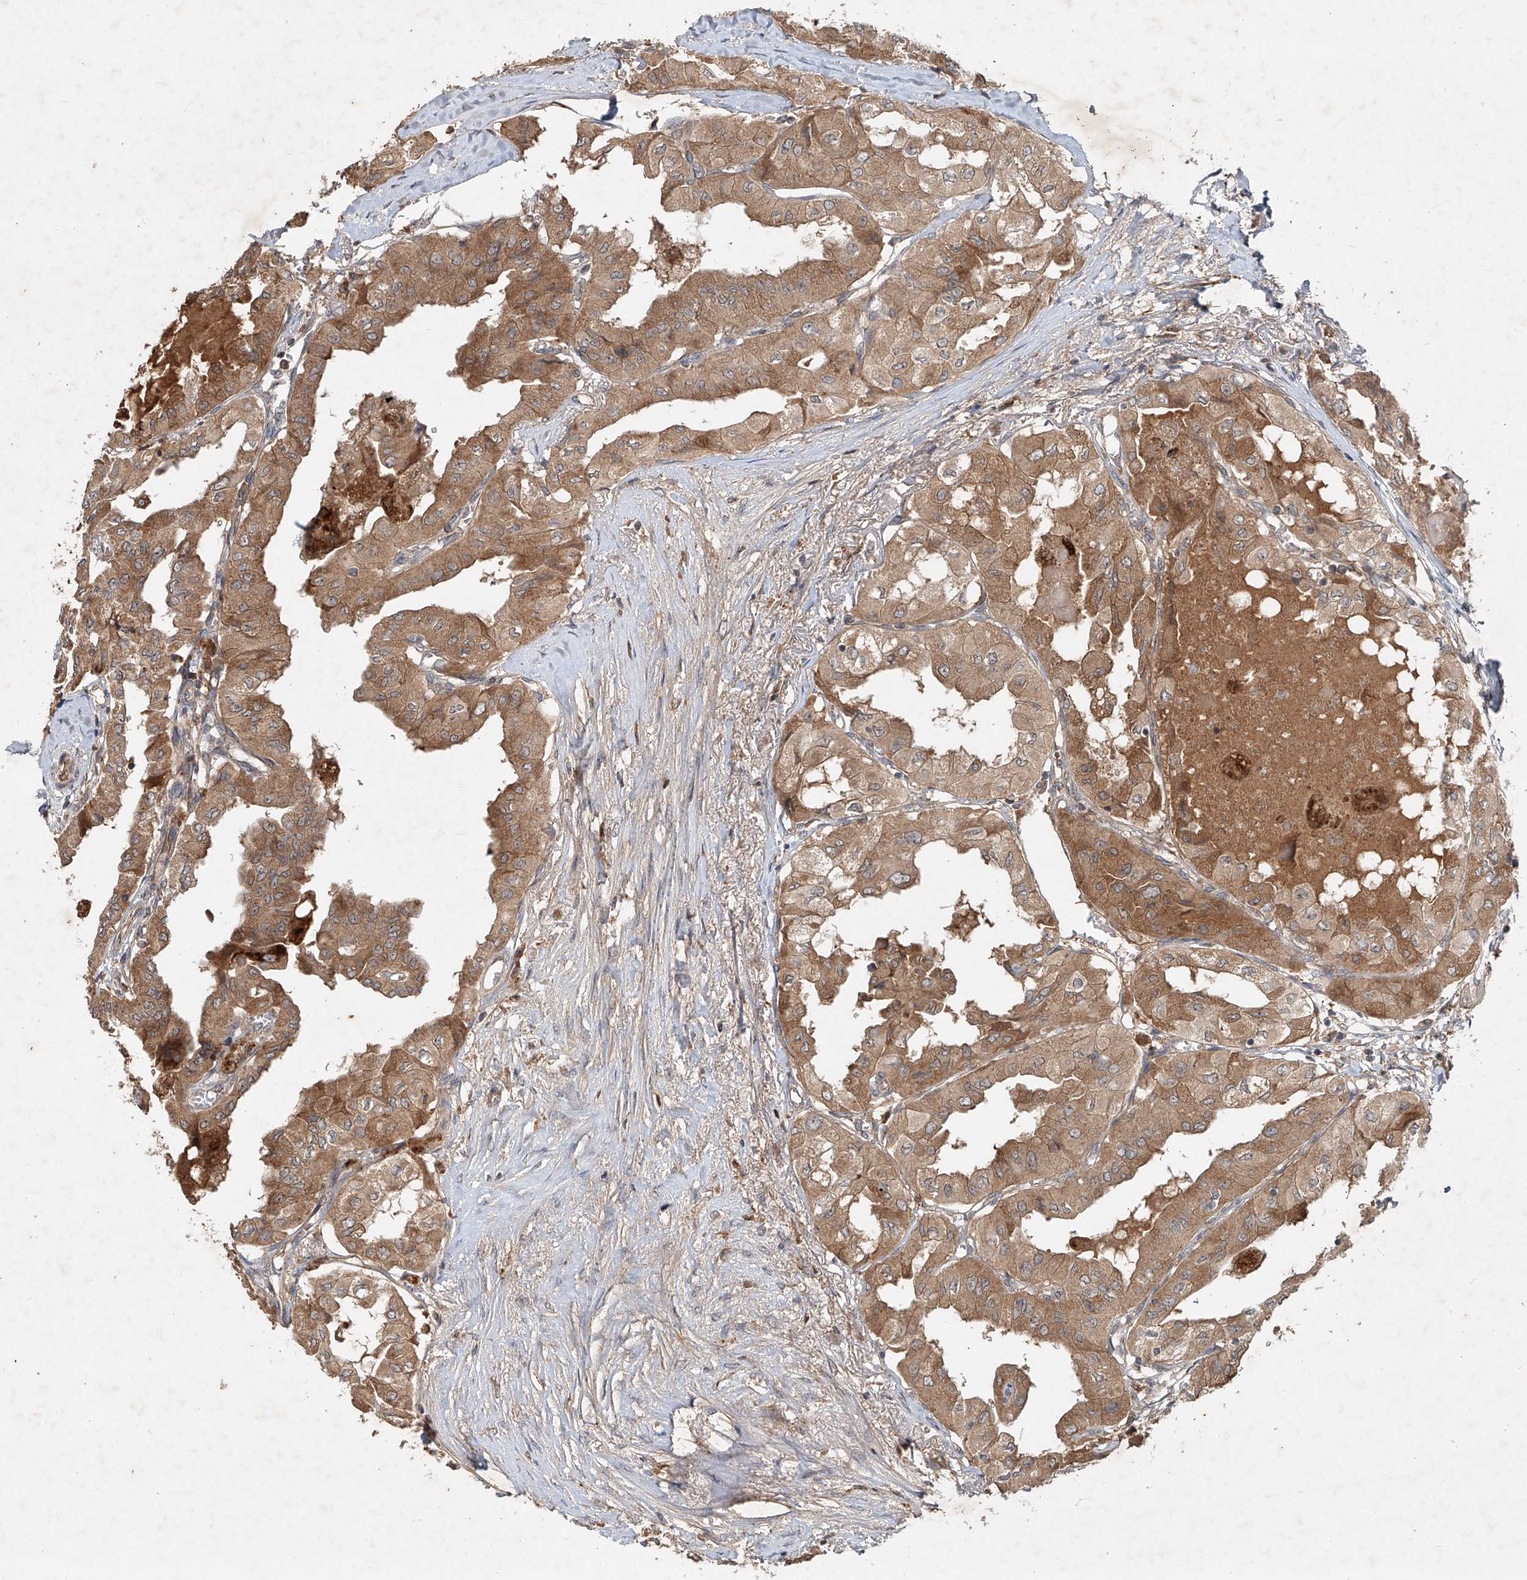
{"staining": {"intensity": "moderate", "quantity": ">75%", "location": "cytoplasmic/membranous"}, "tissue": "thyroid cancer", "cell_type": "Tumor cells", "image_type": "cancer", "snomed": [{"axis": "morphology", "description": "Papillary adenocarcinoma, NOS"}, {"axis": "topography", "description": "Thyroid gland"}], "caption": "High-magnification brightfield microscopy of papillary adenocarcinoma (thyroid) stained with DAB (3,3'-diaminobenzidine) (brown) and counterstained with hematoxylin (blue). tumor cells exhibit moderate cytoplasmic/membranous staining is identified in about>75% of cells.", "gene": "IER5", "patient": {"sex": "female", "age": 59}}